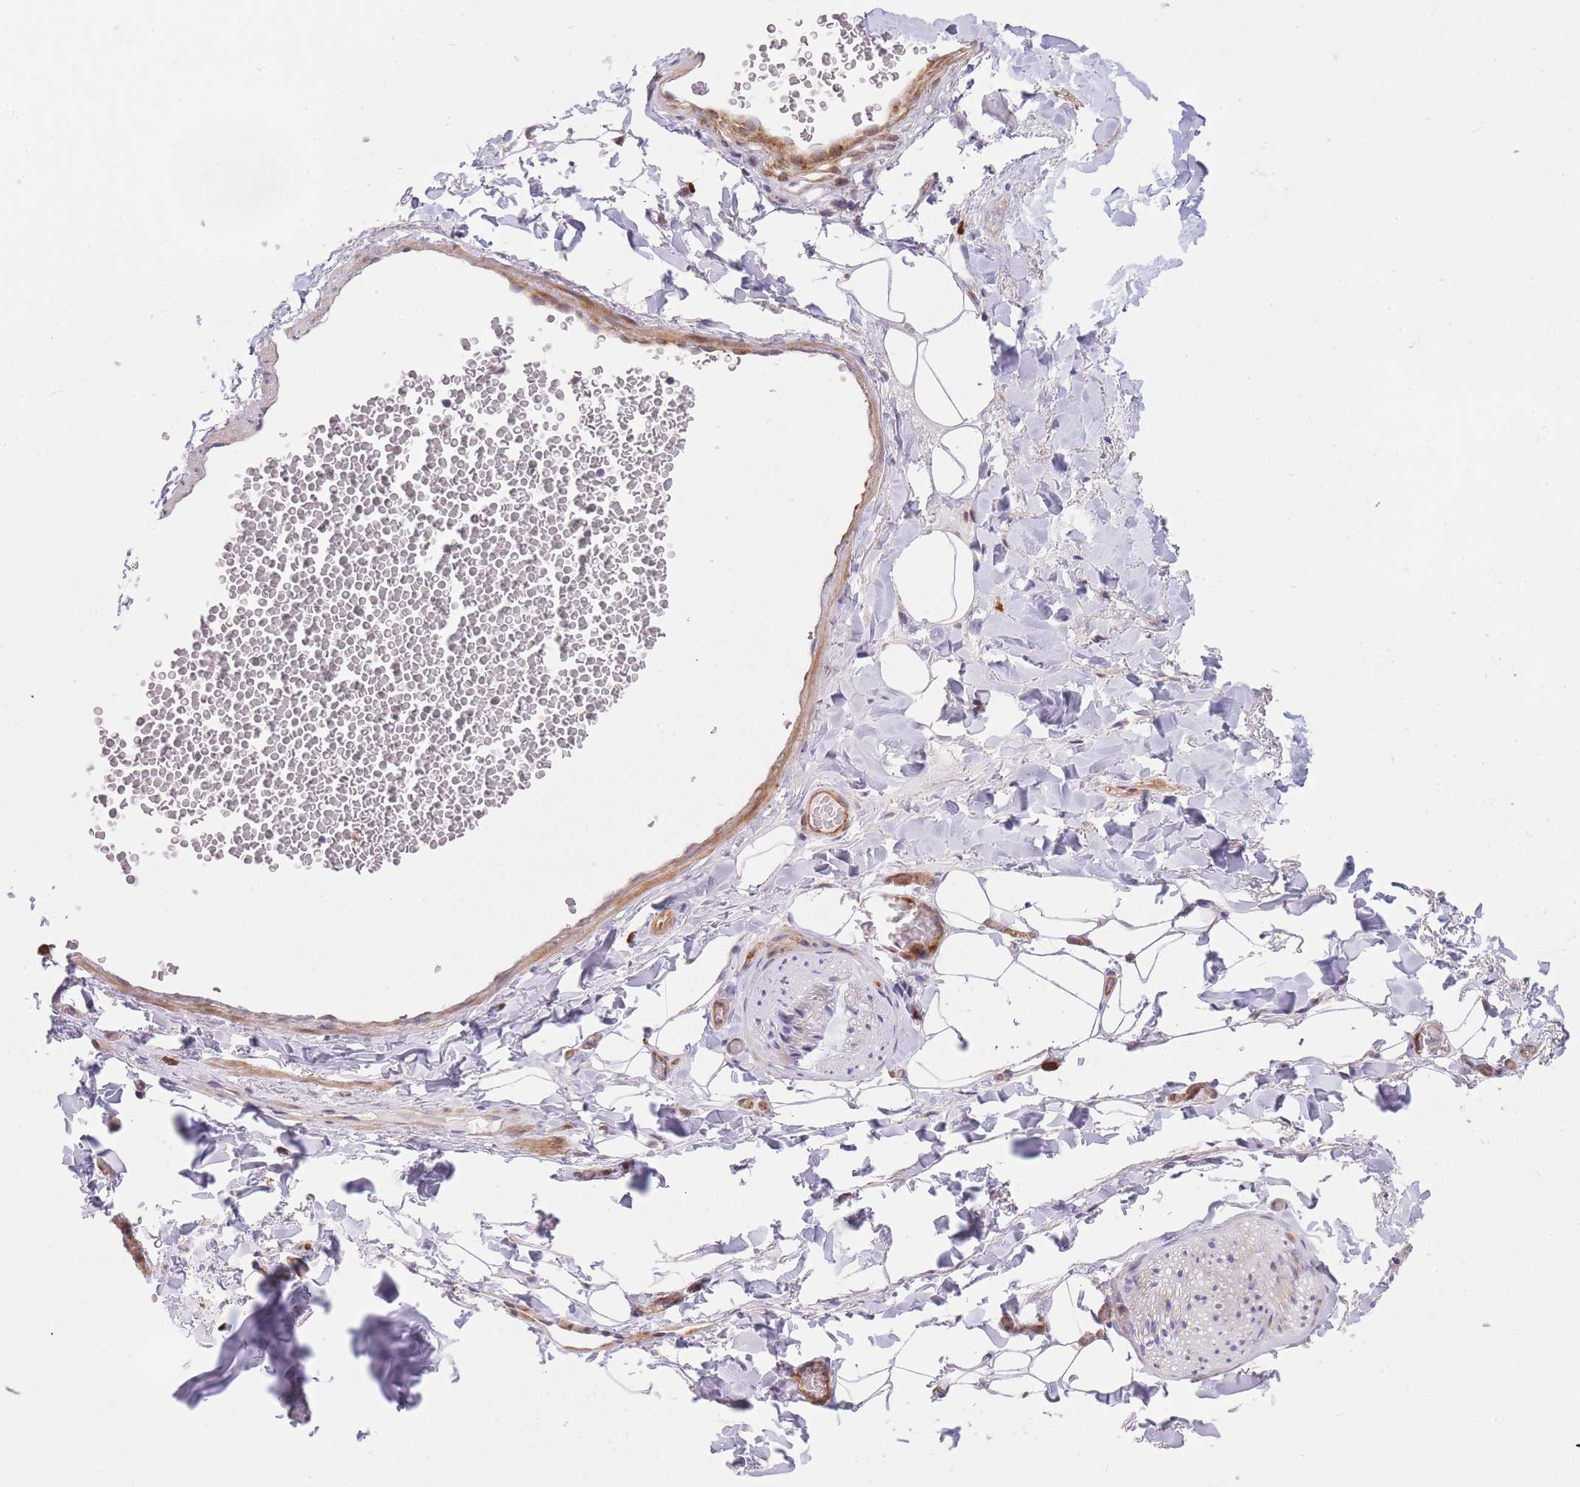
{"staining": {"intensity": "negative", "quantity": "none", "location": "none"}, "tissue": "adipose tissue", "cell_type": "Adipocytes", "image_type": "normal", "snomed": [{"axis": "morphology", "description": "Normal tissue, NOS"}, {"axis": "morphology", "description": "Carcinoma, NOS"}, {"axis": "topography", "description": "Pancreas"}, {"axis": "topography", "description": "Peripheral nerve tissue"}], "caption": "Adipocytes show no significant protein staining in normal adipose tissue.", "gene": "ATP5MC2", "patient": {"sex": "female", "age": 29}}